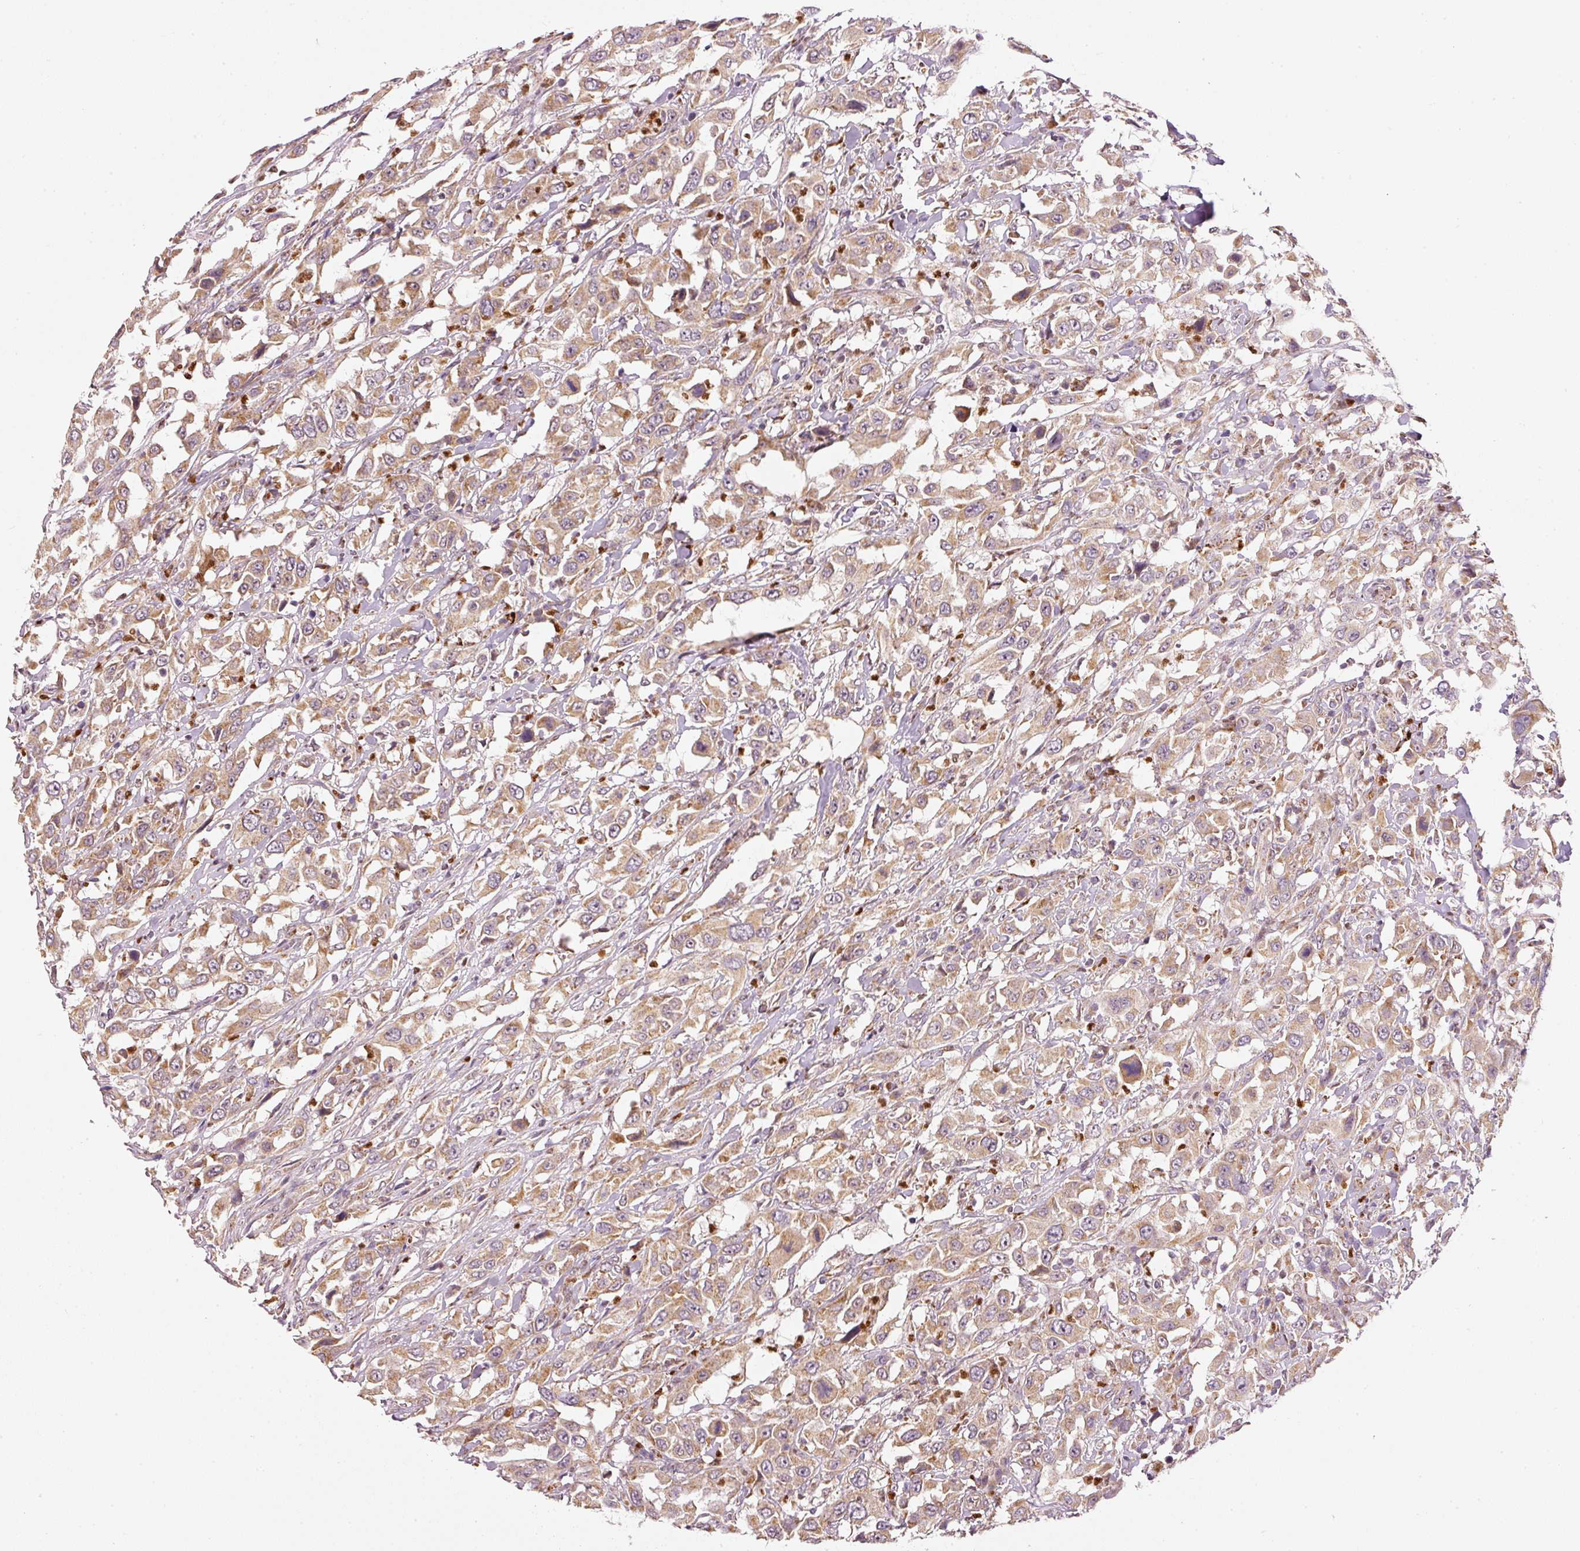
{"staining": {"intensity": "weak", "quantity": ">75%", "location": "cytoplasmic/membranous"}, "tissue": "urothelial cancer", "cell_type": "Tumor cells", "image_type": "cancer", "snomed": [{"axis": "morphology", "description": "Urothelial carcinoma, High grade"}, {"axis": "topography", "description": "Urinary bladder"}], "caption": "Human high-grade urothelial carcinoma stained with a protein marker reveals weak staining in tumor cells.", "gene": "MTHFD1L", "patient": {"sex": "male", "age": 61}}